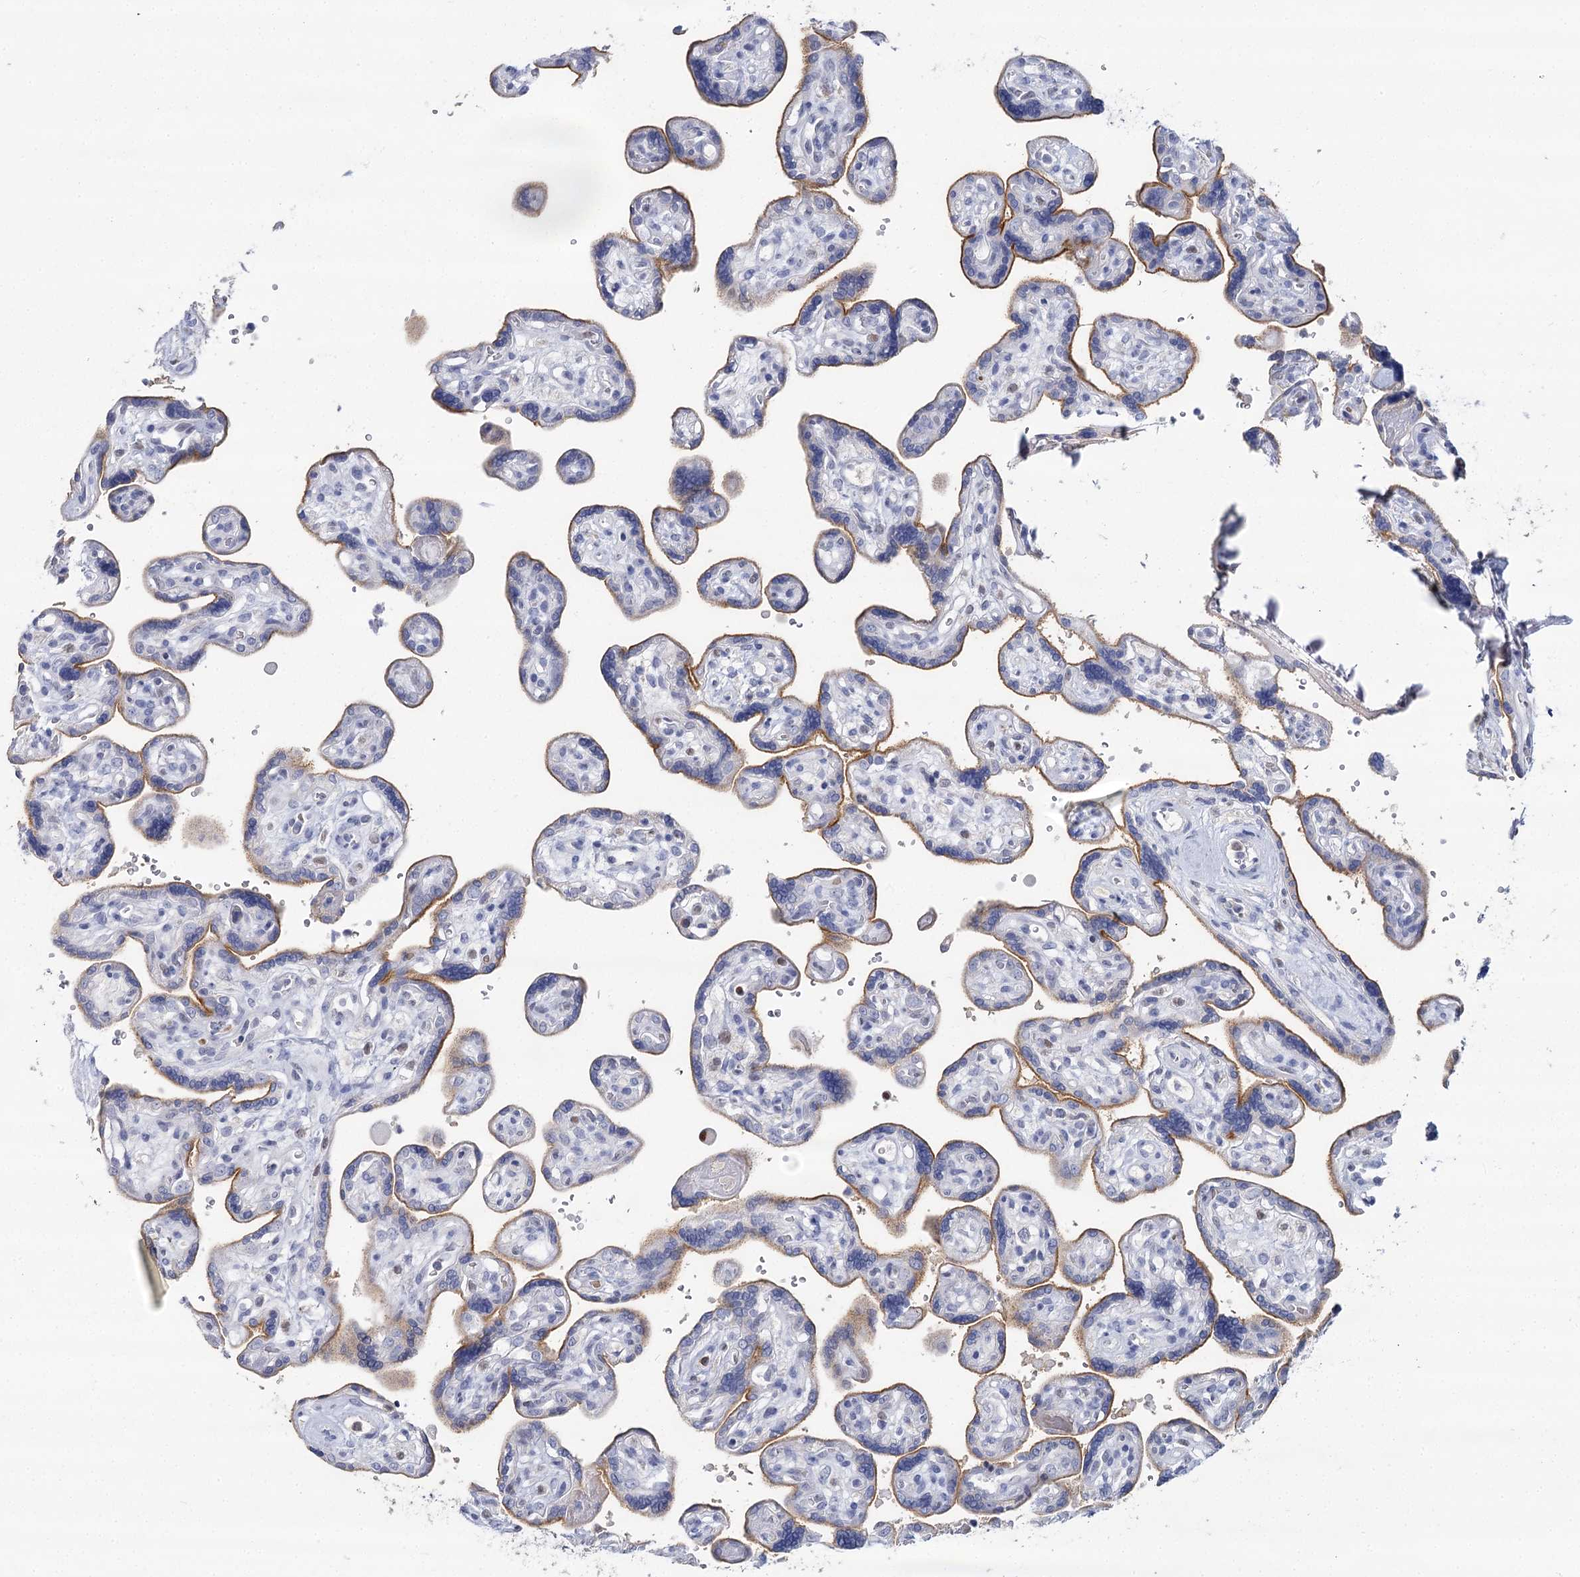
{"staining": {"intensity": "strong", "quantity": "25%-75%", "location": "cytoplasmic/membranous"}, "tissue": "placenta", "cell_type": "Trophoblastic cells", "image_type": "normal", "snomed": [{"axis": "morphology", "description": "Normal tissue, NOS"}, {"axis": "topography", "description": "Placenta"}], "caption": "Protein expression analysis of benign human placenta reveals strong cytoplasmic/membranous expression in about 25%-75% of trophoblastic cells. (DAB (3,3'-diaminobenzidine) IHC, brown staining for protein, blue staining for nuclei).", "gene": "IGSF3", "patient": {"sex": "female", "age": 39}}